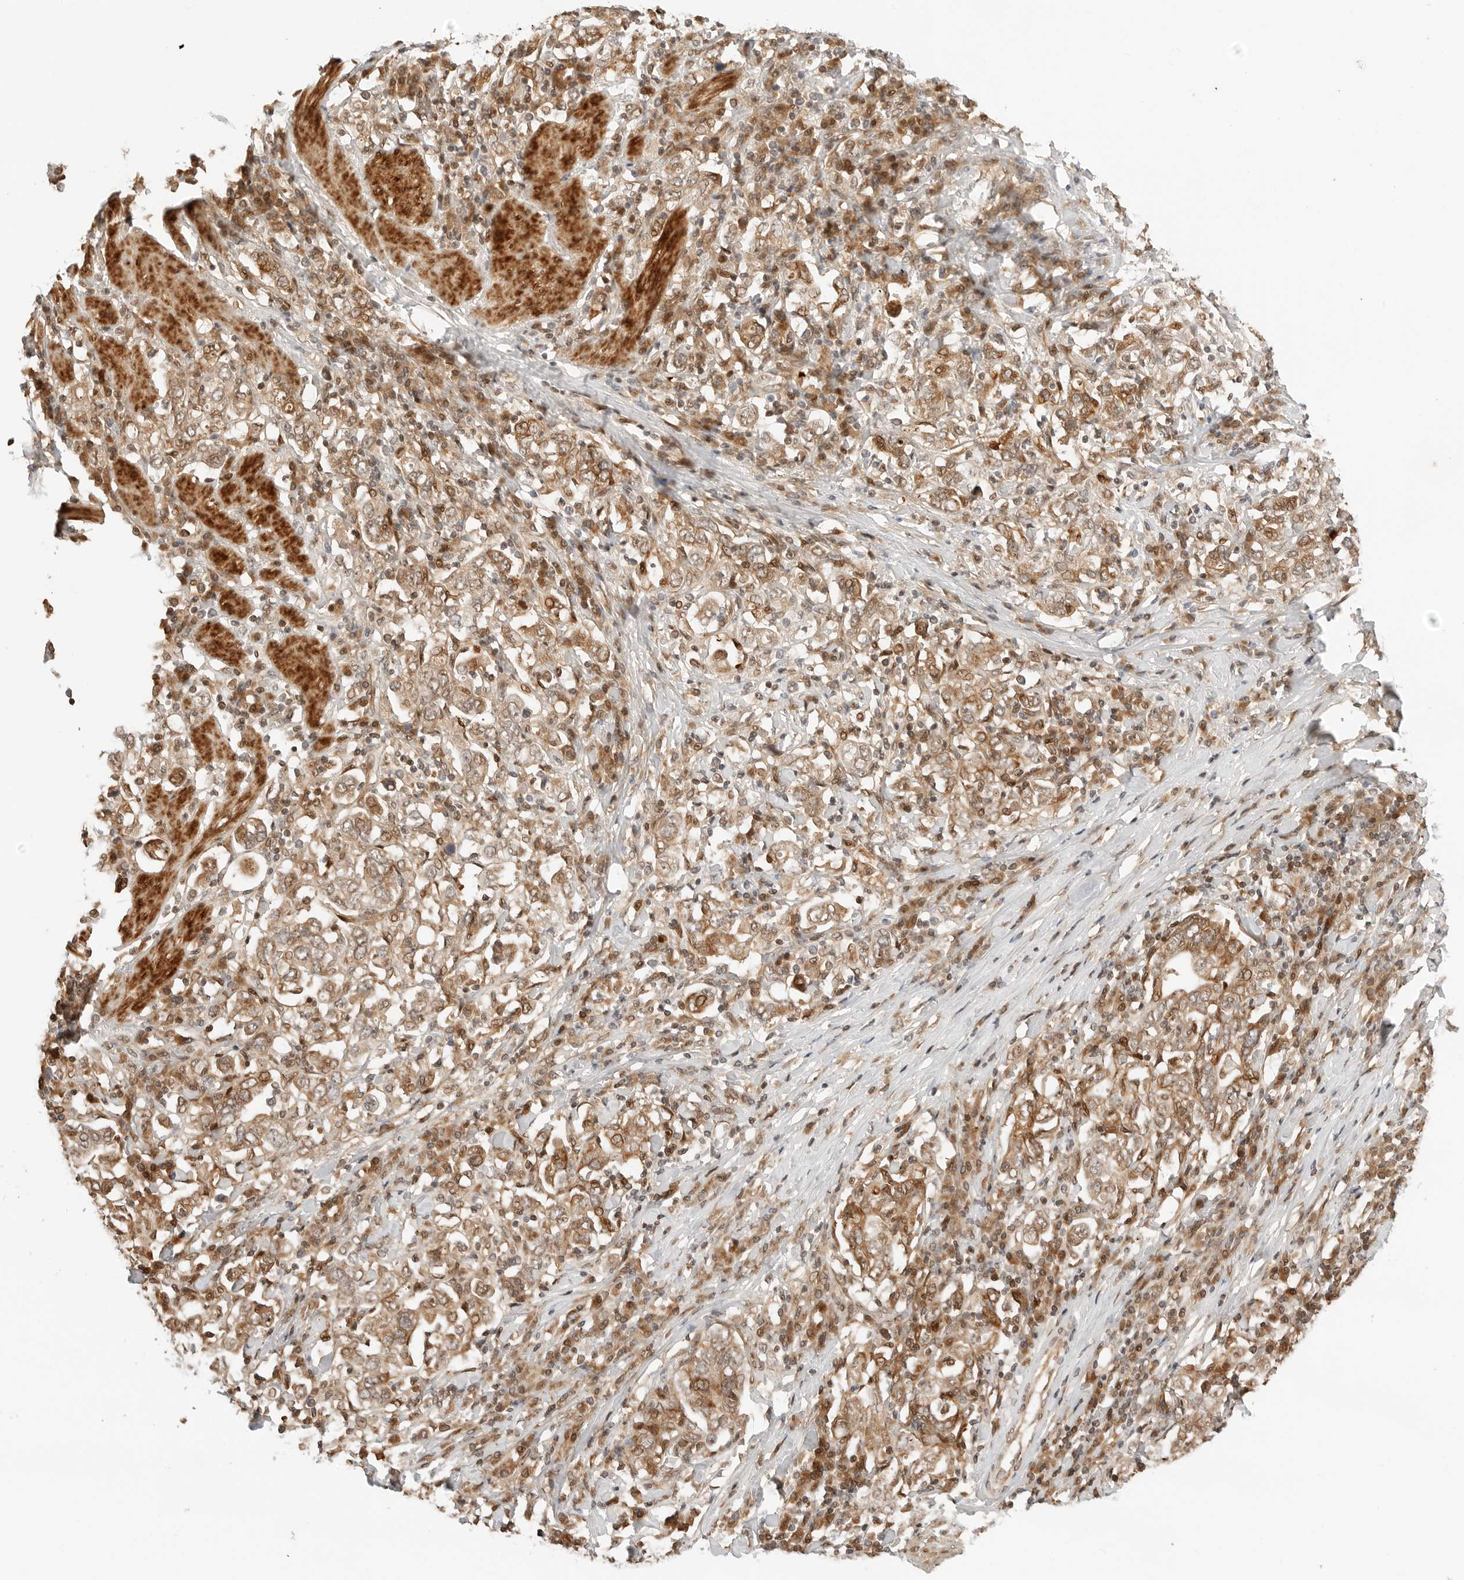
{"staining": {"intensity": "moderate", "quantity": ">75%", "location": "cytoplasmic/membranous,nuclear"}, "tissue": "stomach cancer", "cell_type": "Tumor cells", "image_type": "cancer", "snomed": [{"axis": "morphology", "description": "Adenocarcinoma, NOS"}, {"axis": "topography", "description": "Stomach, upper"}], "caption": "Moderate cytoplasmic/membranous and nuclear expression is present in about >75% of tumor cells in adenocarcinoma (stomach).", "gene": "GEM", "patient": {"sex": "male", "age": 62}}